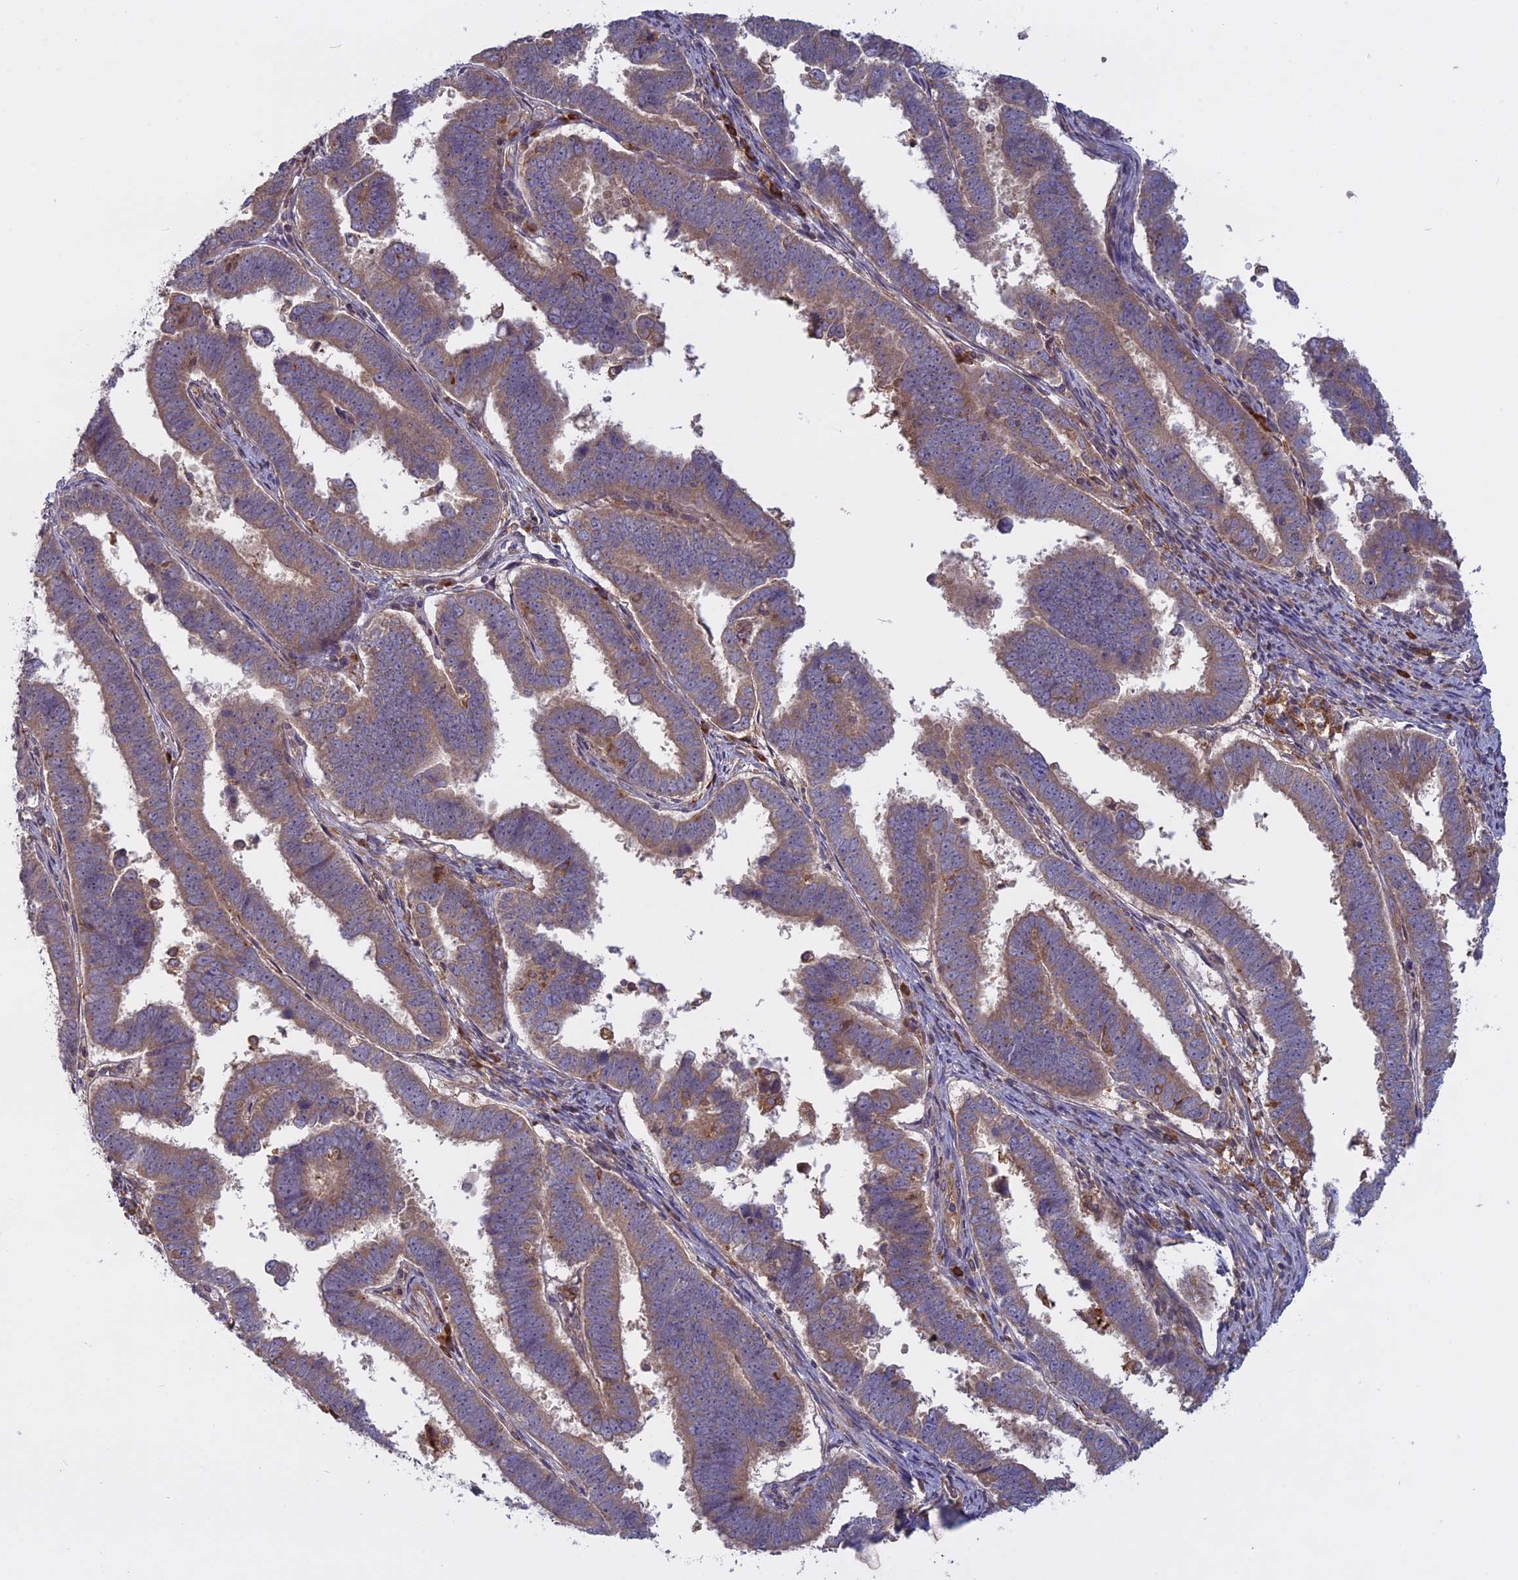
{"staining": {"intensity": "weak", "quantity": ">75%", "location": "cytoplasmic/membranous"}, "tissue": "endometrial cancer", "cell_type": "Tumor cells", "image_type": "cancer", "snomed": [{"axis": "morphology", "description": "Adenocarcinoma, NOS"}, {"axis": "topography", "description": "Endometrium"}], "caption": "Endometrial cancer (adenocarcinoma) stained for a protein (brown) displays weak cytoplasmic/membranous positive positivity in about >75% of tumor cells.", "gene": "TMEM208", "patient": {"sex": "female", "age": 75}}